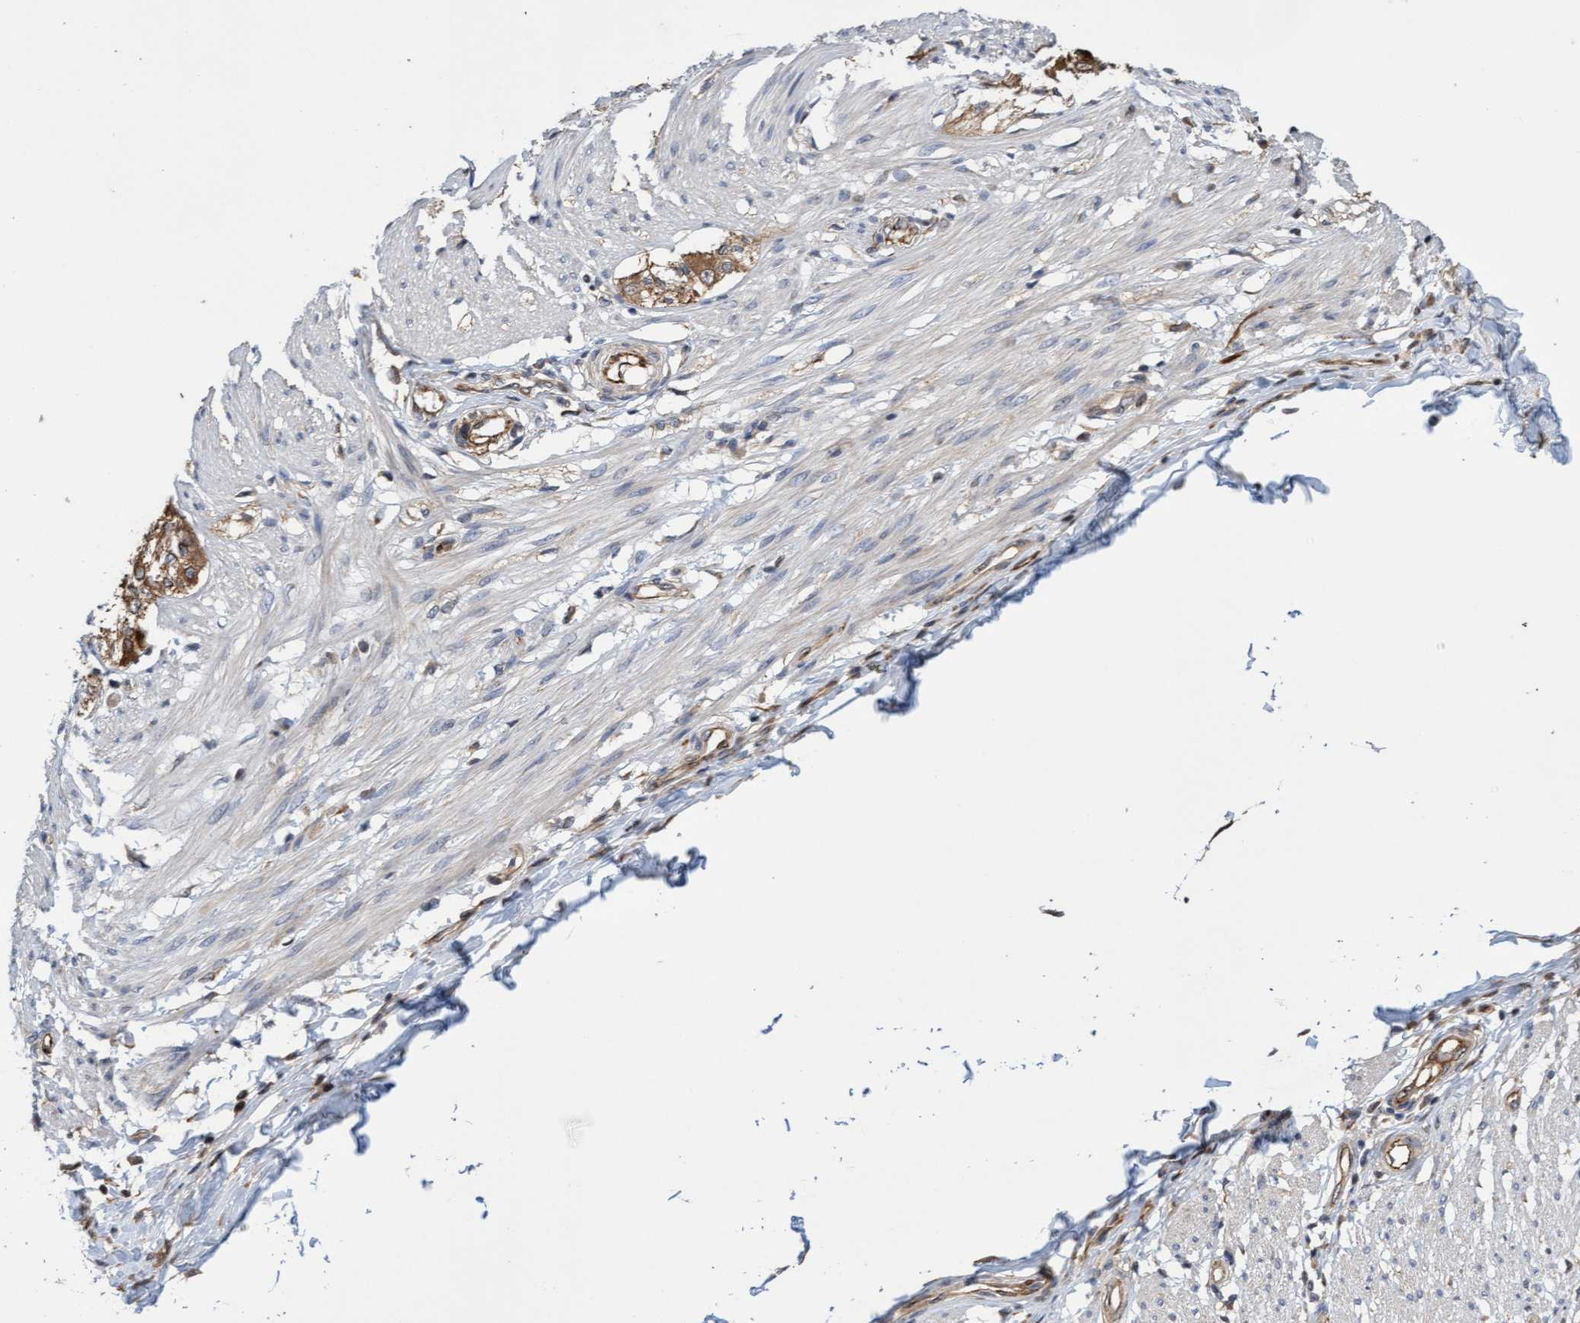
{"staining": {"intensity": "negative", "quantity": "none", "location": "none"}, "tissue": "smooth muscle", "cell_type": "Smooth muscle cells", "image_type": "normal", "snomed": [{"axis": "morphology", "description": "Normal tissue, NOS"}, {"axis": "morphology", "description": "Adenocarcinoma, NOS"}, {"axis": "topography", "description": "Colon"}, {"axis": "topography", "description": "Peripheral nerve tissue"}], "caption": "Smooth muscle cells show no significant positivity in benign smooth muscle. The staining was performed using DAB (3,3'-diaminobenzidine) to visualize the protein expression in brown, while the nuclei were stained in blue with hematoxylin (Magnification: 20x).", "gene": "ITFG1", "patient": {"sex": "male", "age": 14}}